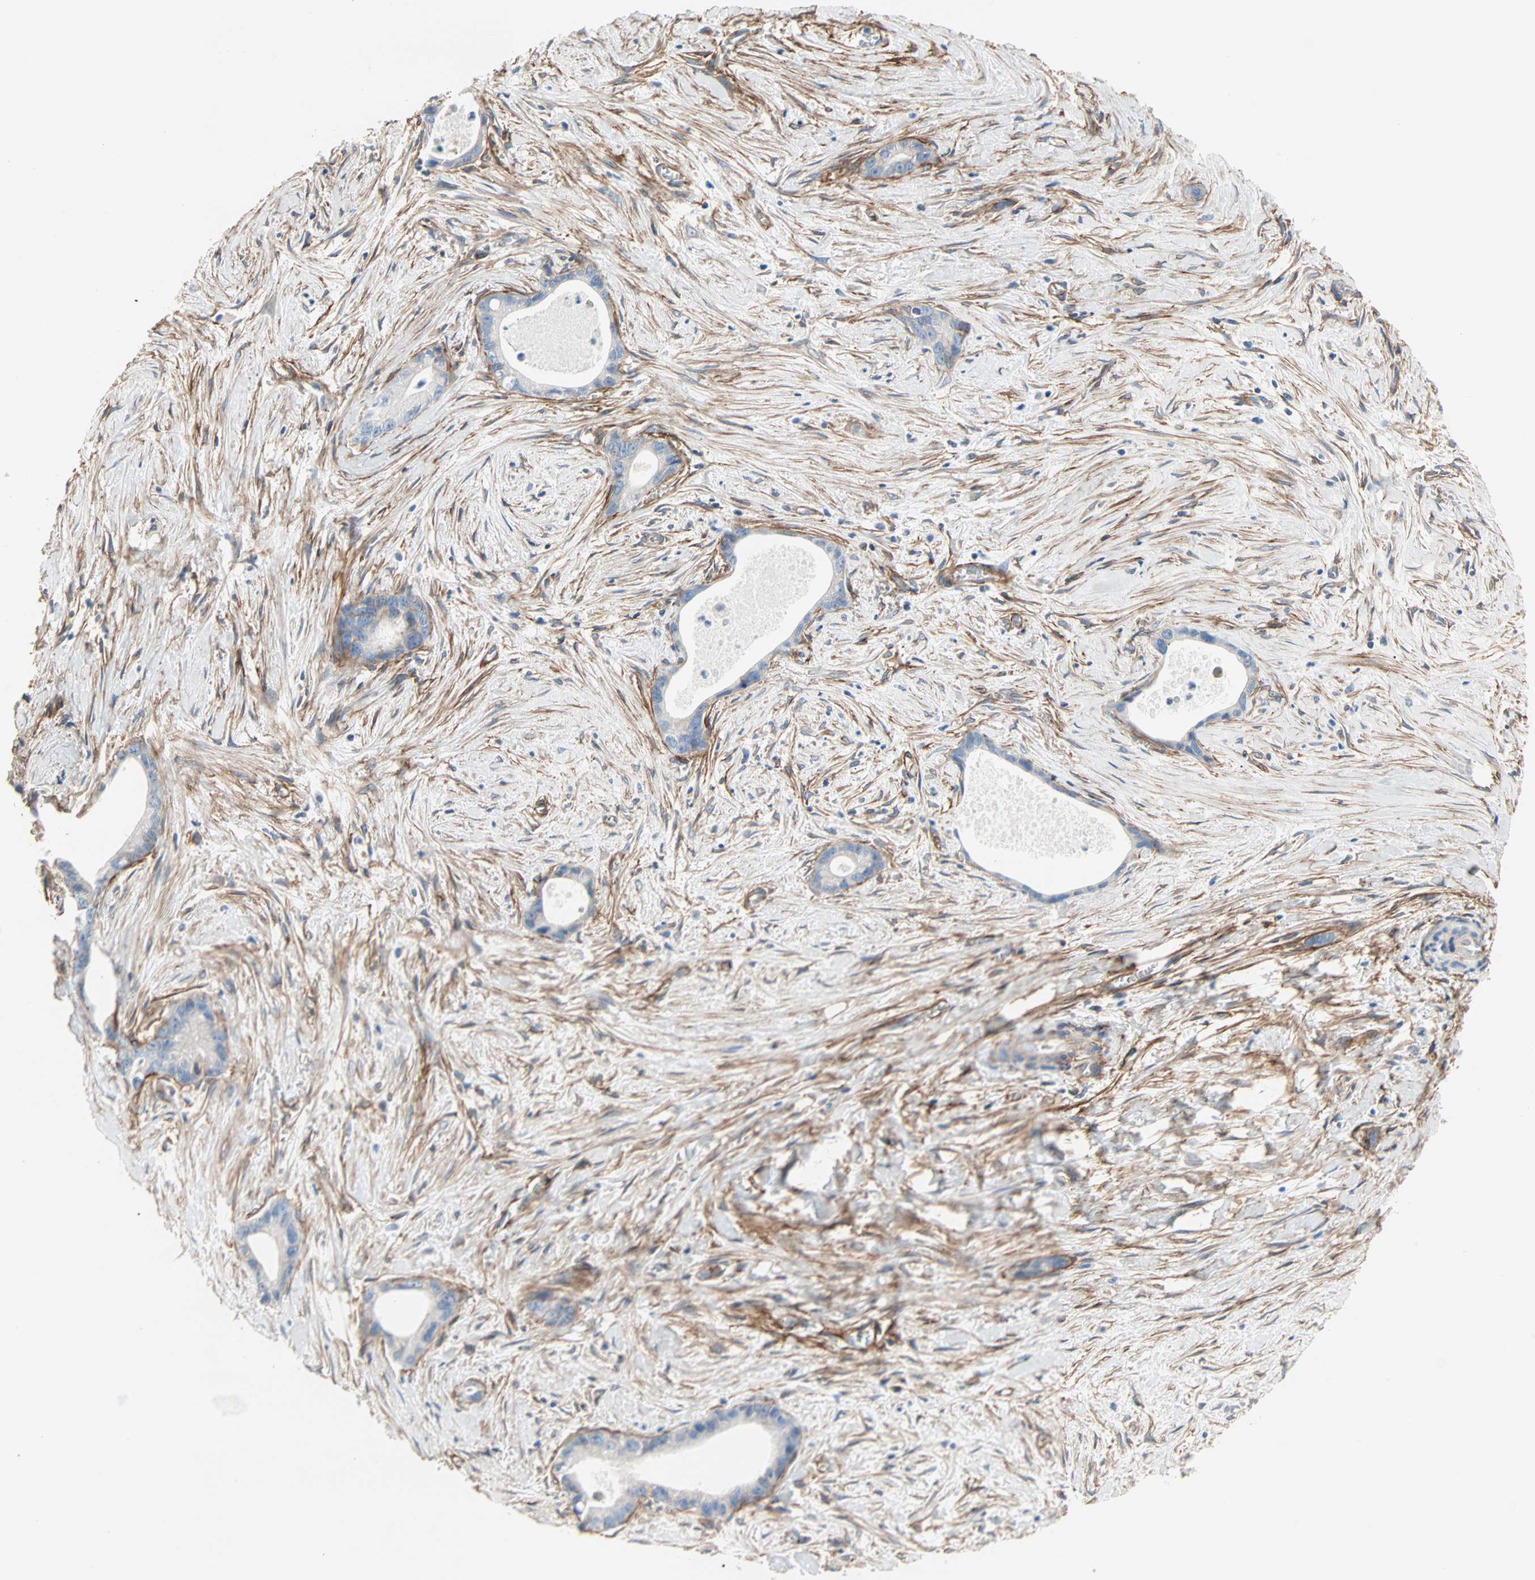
{"staining": {"intensity": "weak", "quantity": "<25%", "location": "cytoplasmic/membranous"}, "tissue": "liver cancer", "cell_type": "Tumor cells", "image_type": "cancer", "snomed": [{"axis": "morphology", "description": "Cholangiocarcinoma"}, {"axis": "topography", "description": "Liver"}], "caption": "Immunohistochemistry (IHC) of liver cholangiocarcinoma displays no positivity in tumor cells. (DAB (3,3'-diaminobenzidine) immunohistochemistry, high magnification).", "gene": "EPB41L2", "patient": {"sex": "female", "age": 55}}